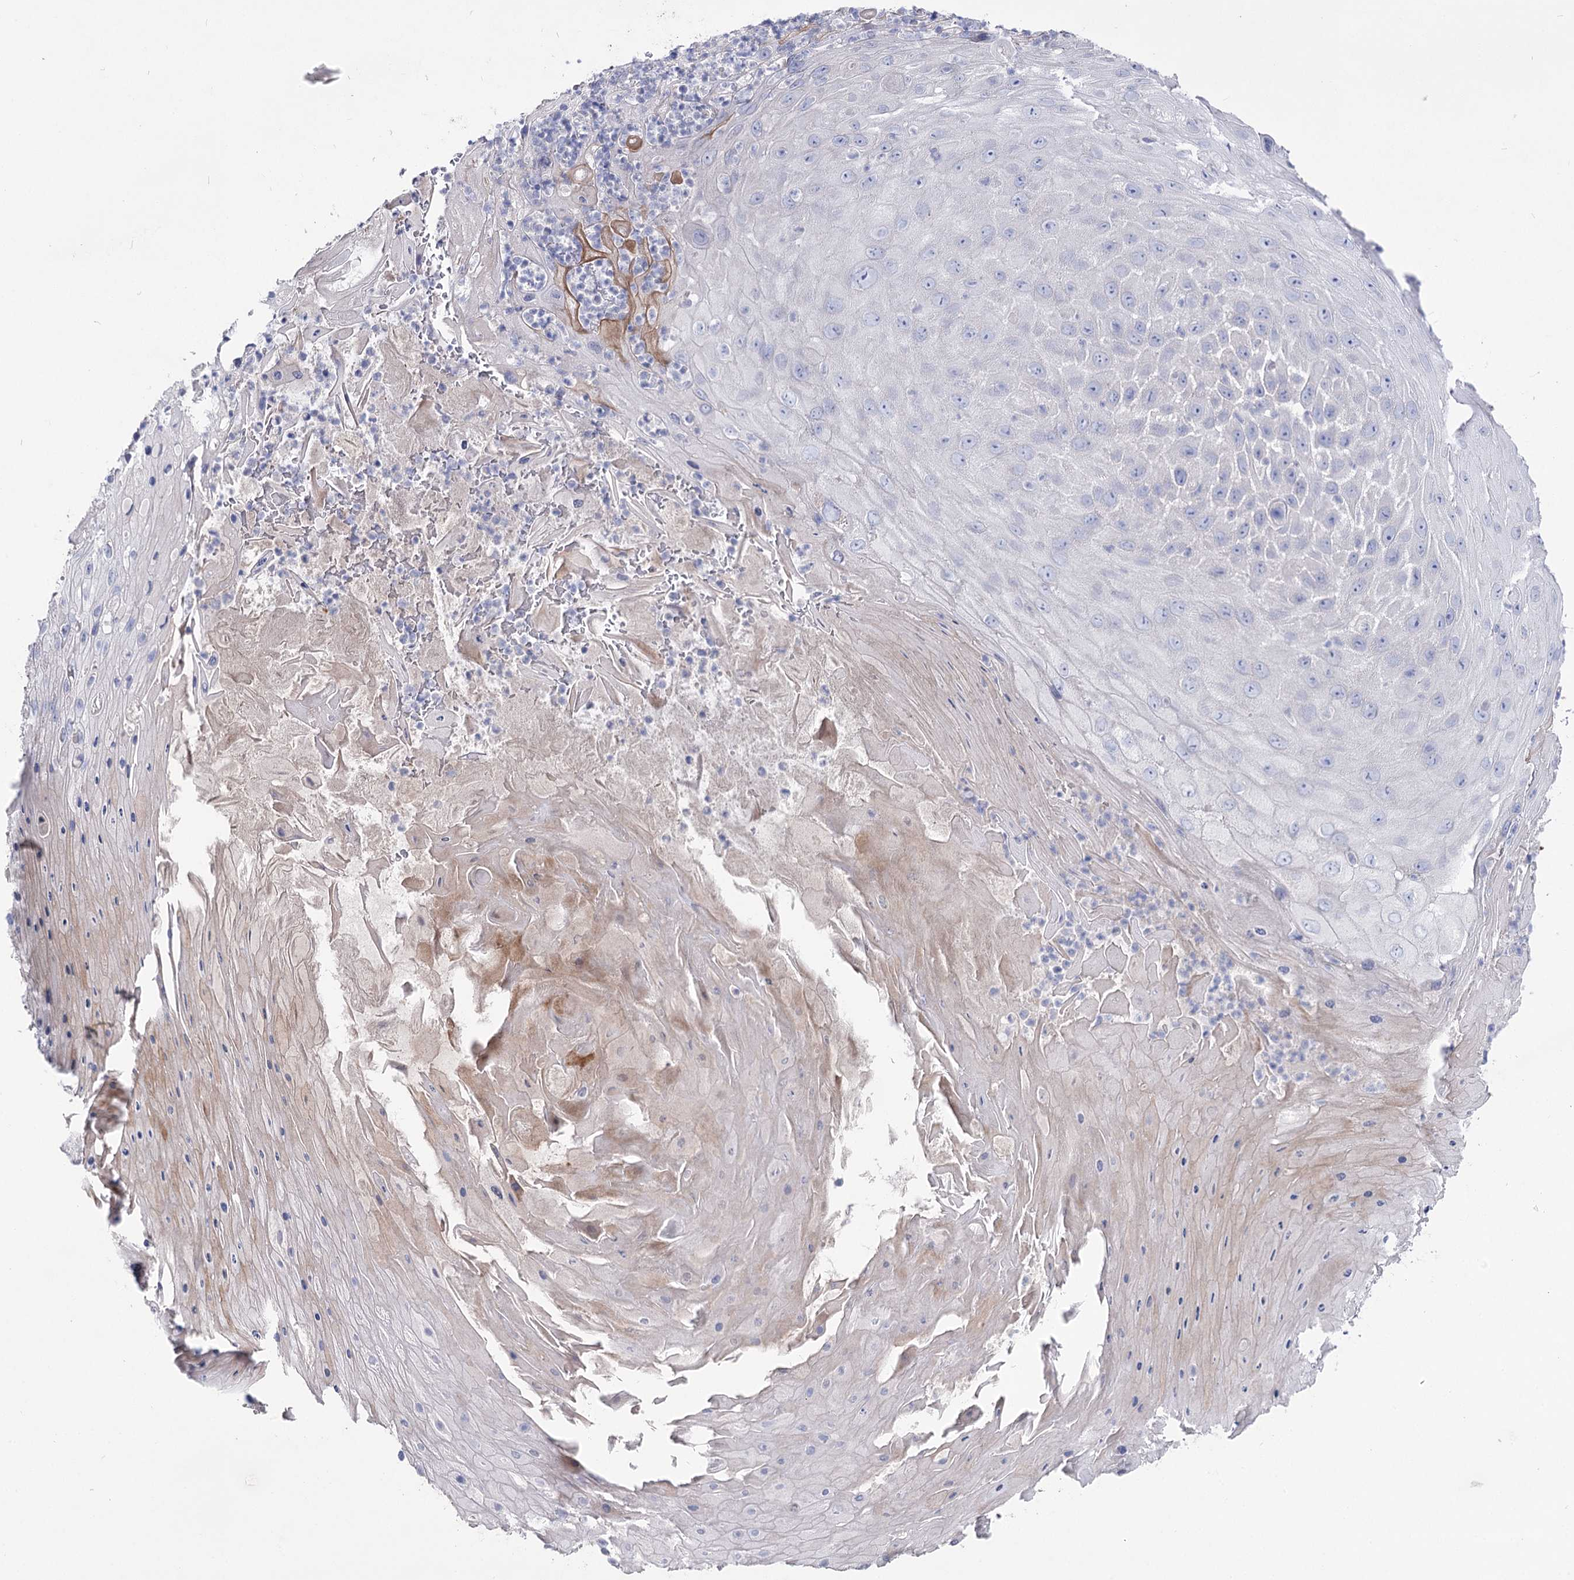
{"staining": {"intensity": "negative", "quantity": "none", "location": "none"}, "tissue": "skin cancer", "cell_type": "Tumor cells", "image_type": "cancer", "snomed": [{"axis": "morphology", "description": "Squamous cell carcinoma, NOS"}, {"axis": "topography", "description": "Skin"}], "caption": "Immunohistochemistry (IHC) micrograph of skin cancer (squamous cell carcinoma) stained for a protein (brown), which reveals no staining in tumor cells.", "gene": "NRAP", "patient": {"sex": "female", "age": 88}}